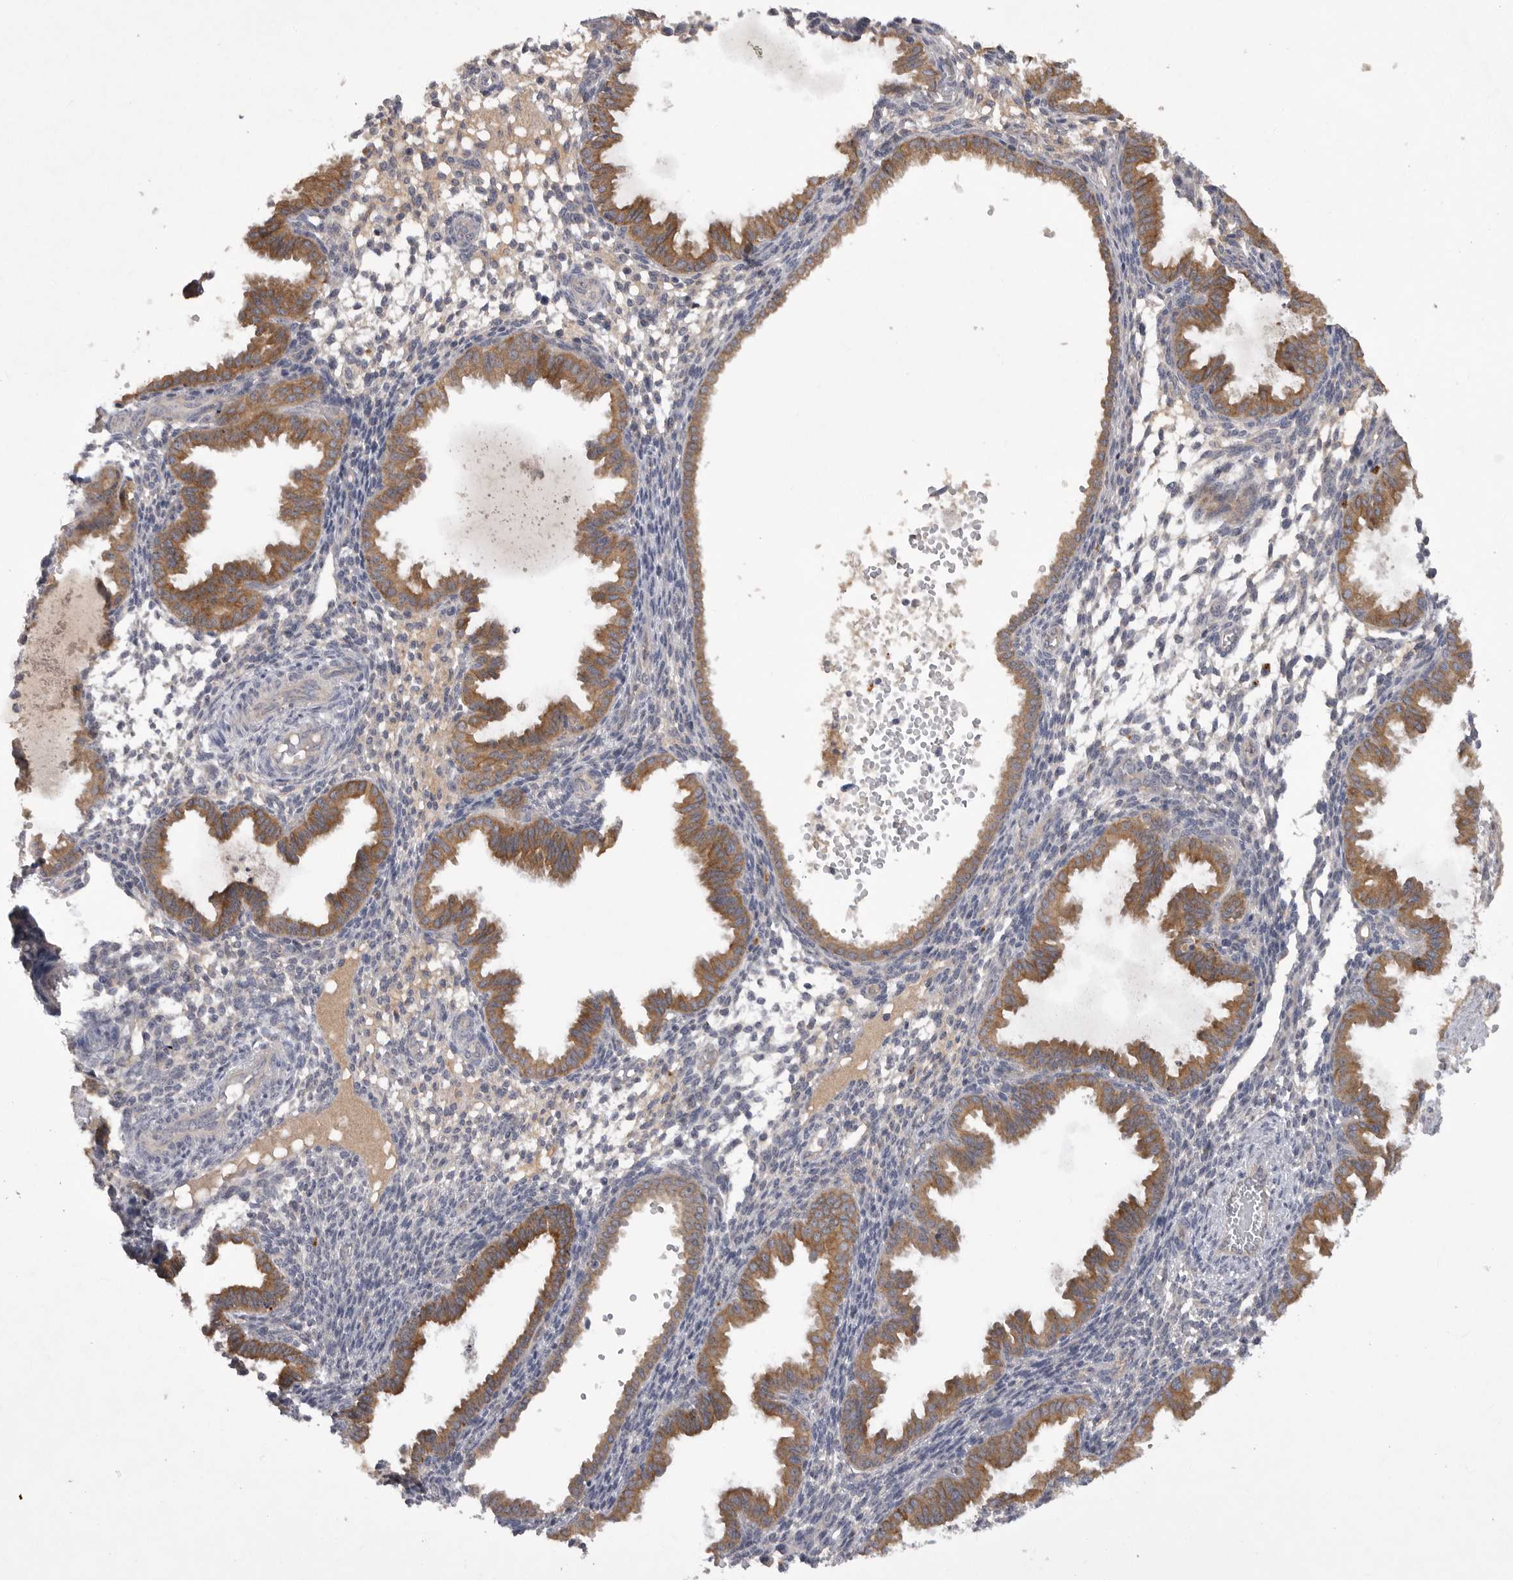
{"staining": {"intensity": "negative", "quantity": "none", "location": "none"}, "tissue": "endometrium", "cell_type": "Cells in endometrial stroma", "image_type": "normal", "snomed": [{"axis": "morphology", "description": "Normal tissue, NOS"}, {"axis": "topography", "description": "Endometrium"}], "caption": "Immunohistochemical staining of benign endometrium demonstrates no significant expression in cells in endometrial stroma. (DAB IHC, high magnification).", "gene": "DHDDS", "patient": {"sex": "female", "age": 33}}